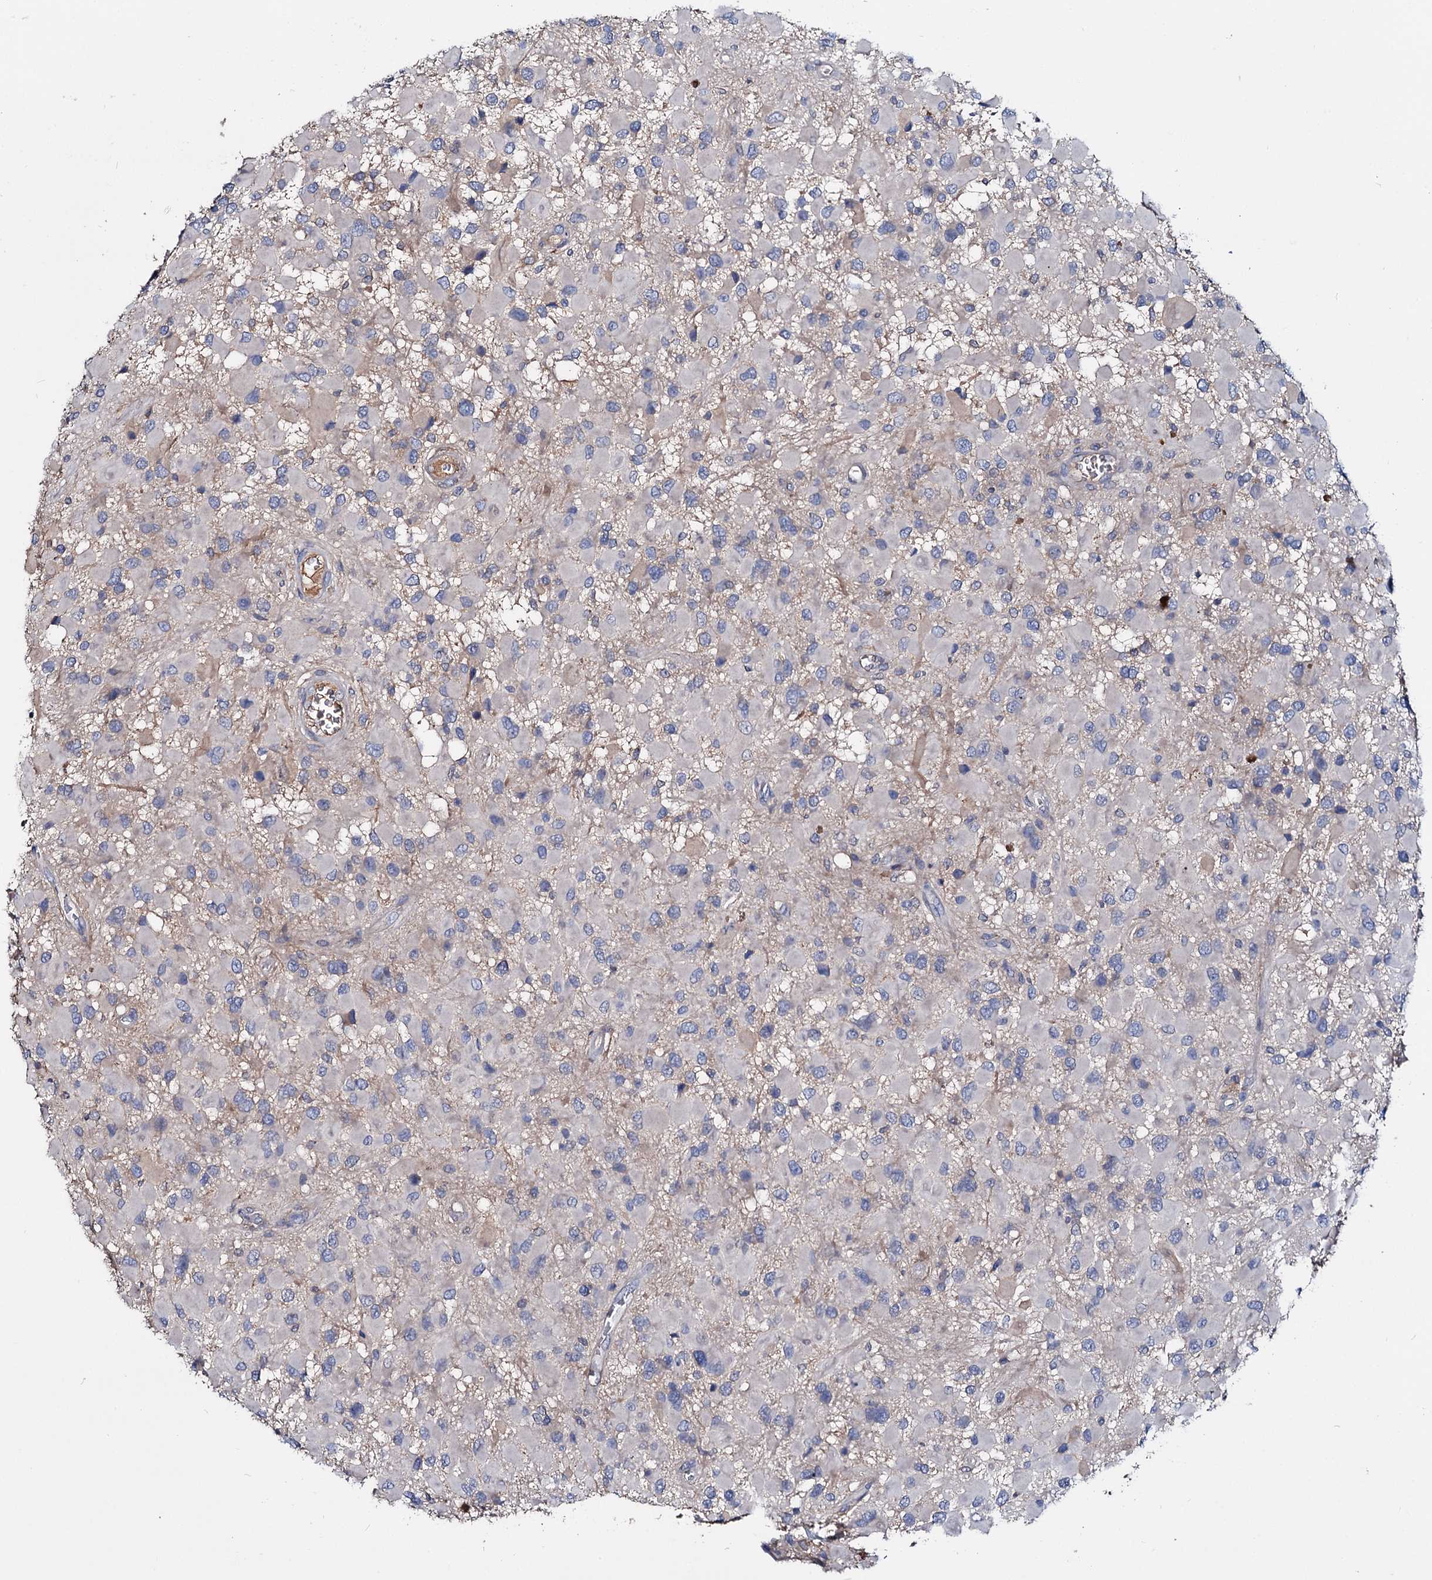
{"staining": {"intensity": "negative", "quantity": "none", "location": "none"}, "tissue": "glioma", "cell_type": "Tumor cells", "image_type": "cancer", "snomed": [{"axis": "morphology", "description": "Glioma, malignant, High grade"}, {"axis": "topography", "description": "Brain"}], "caption": "The photomicrograph reveals no staining of tumor cells in high-grade glioma (malignant).", "gene": "ACY3", "patient": {"sex": "male", "age": 53}}